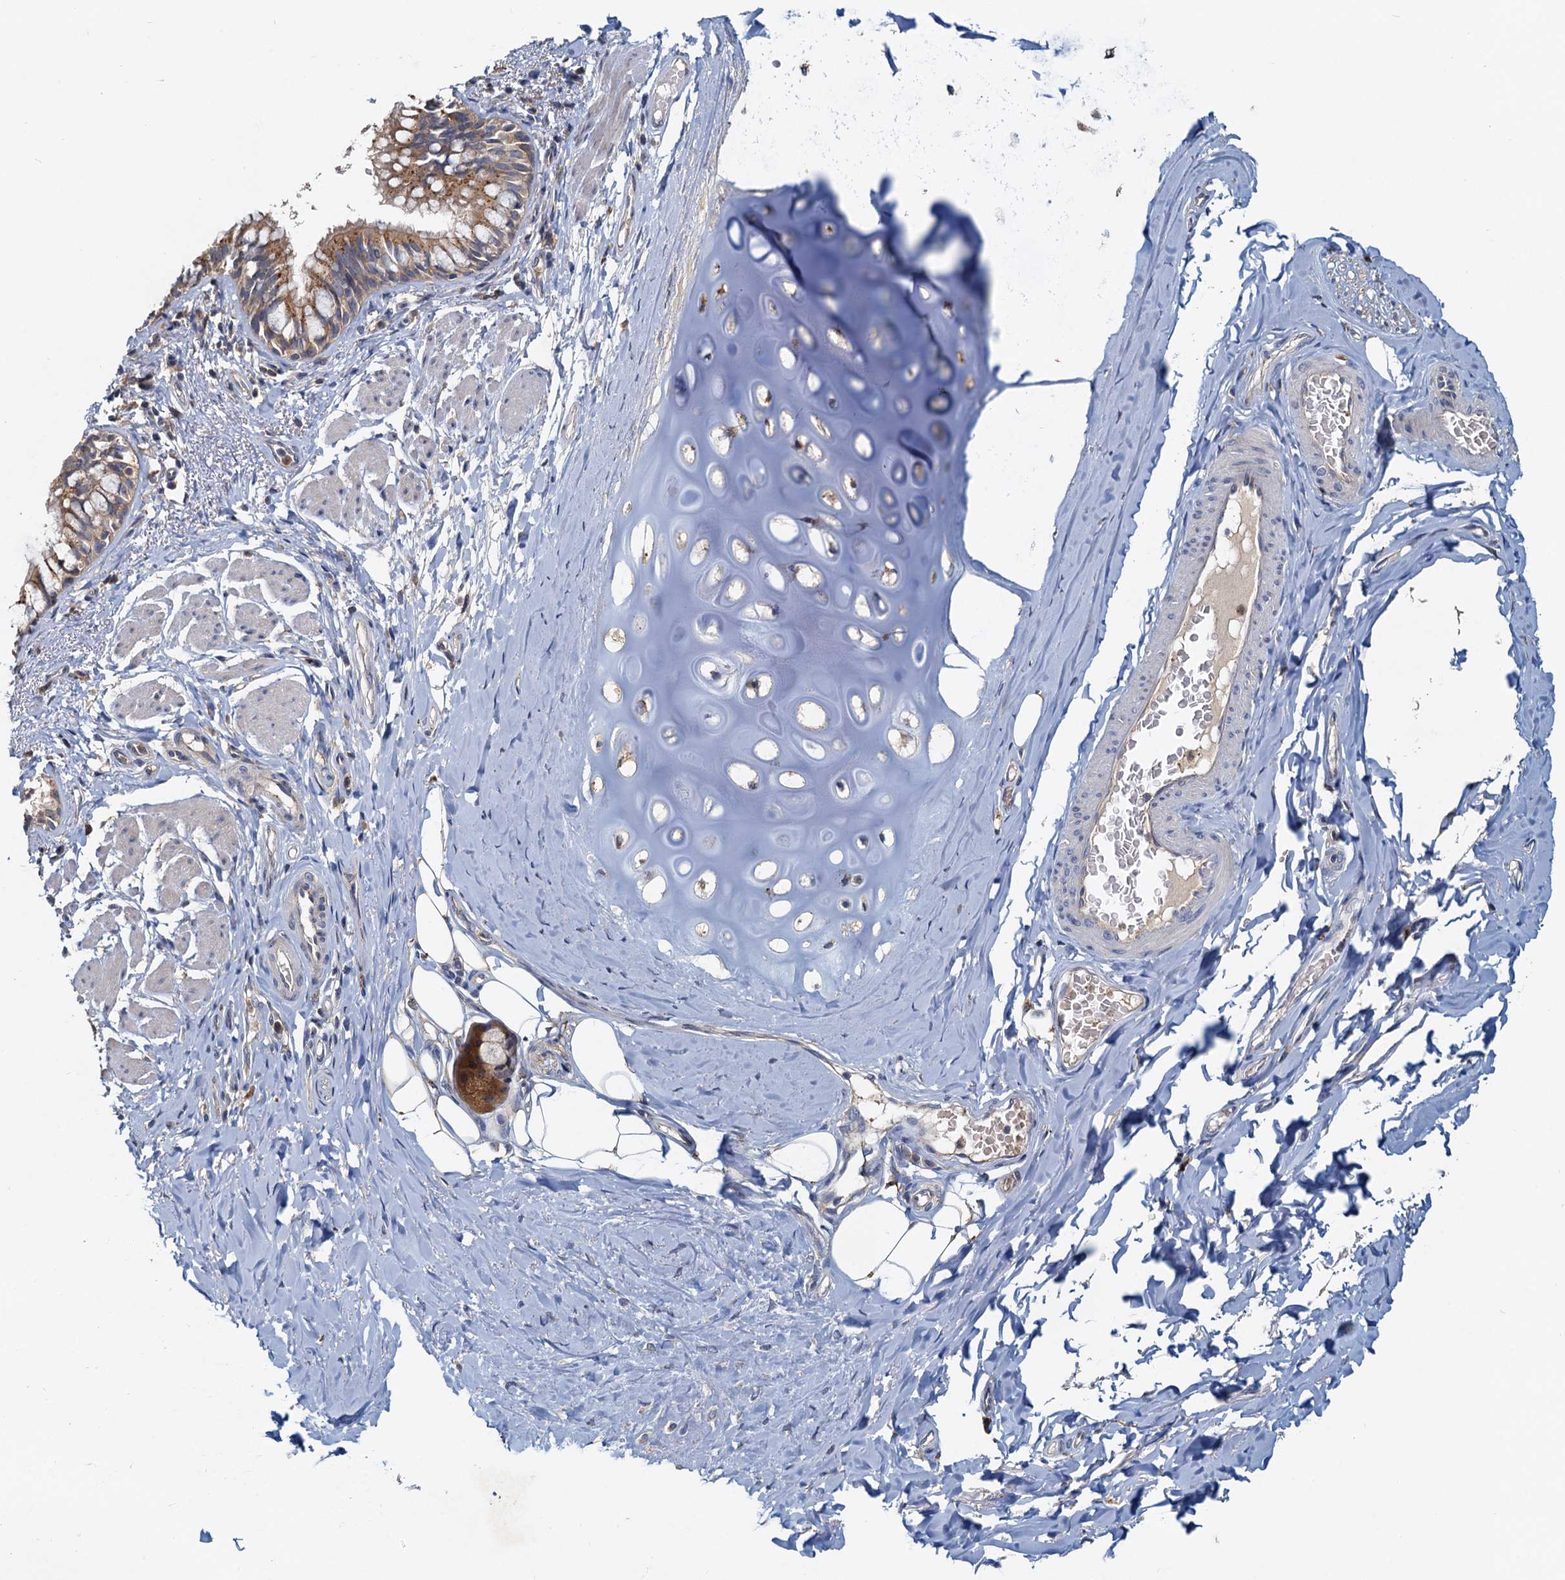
{"staining": {"intensity": "moderate", "quantity": ">75%", "location": "cytoplasmic/membranous"}, "tissue": "bronchus", "cell_type": "Respiratory epithelial cells", "image_type": "normal", "snomed": [{"axis": "morphology", "description": "Normal tissue, NOS"}, {"axis": "topography", "description": "Cartilage tissue"}, {"axis": "topography", "description": "Bronchus"}], "caption": "Normal bronchus reveals moderate cytoplasmic/membranous positivity in approximately >75% of respiratory epithelial cells Using DAB (3,3'-diaminobenzidine) (brown) and hematoxylin (blue) stains, captured at high magnification using brightfield microscopy..", "gene": "TOLLIP", "patient": {"sex": "female", "age": 36}}